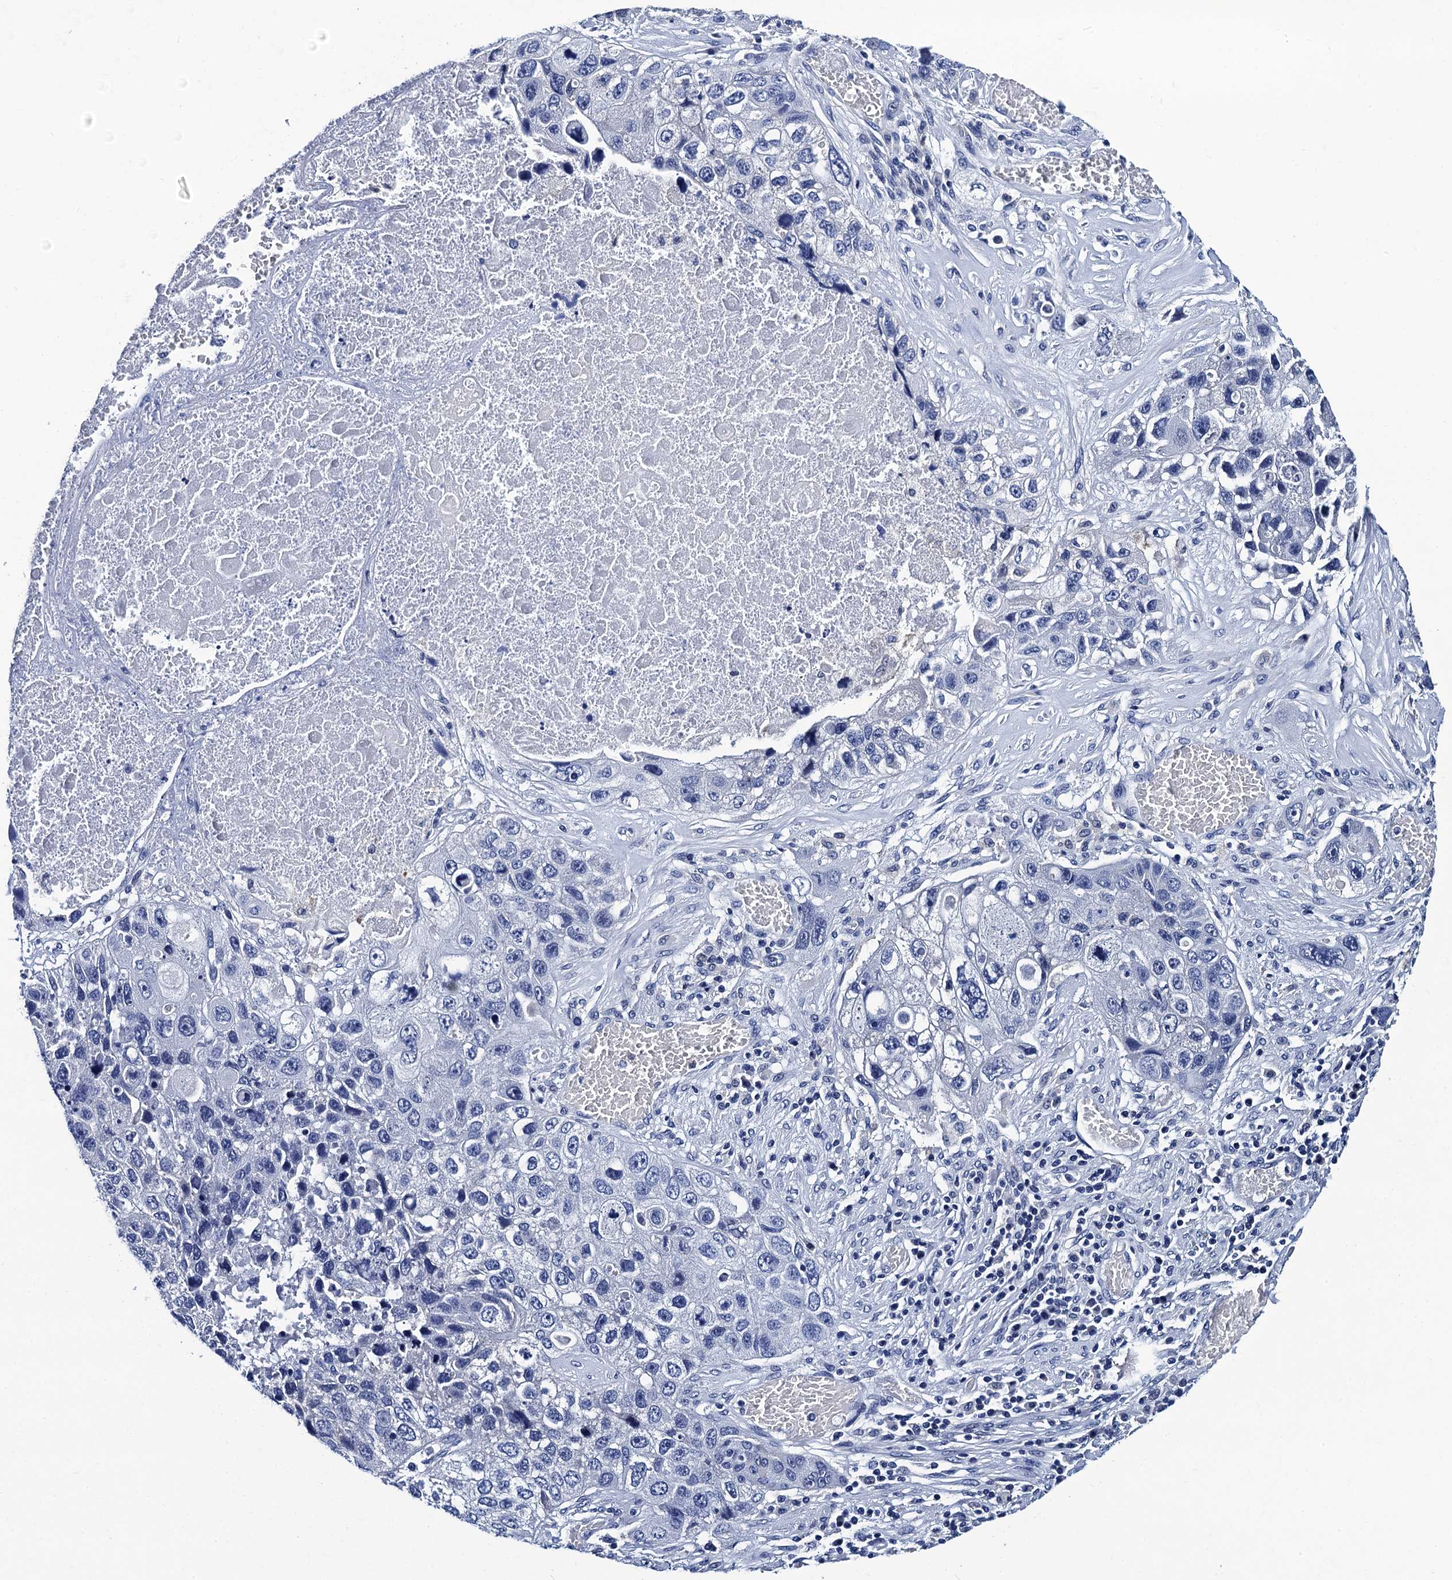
{"staining": {"intensity": "negative", "quantity": "none", "location": "none"}, "tissue": "lung cancer", "cell_type": "Tumor cells", "image_type": "cancer", "snomed": [{"axis": "morphology", "description": "Squamous cell carcinoma, NOS"}, {"axis": "topography", "description": "Lung"}], "caption": "A micrograph of human lung squamous cell carcinoma is negative for staining in tumor cells.", "gene": "LRRC30", "patient": {"sex": "male", "age": 61}}